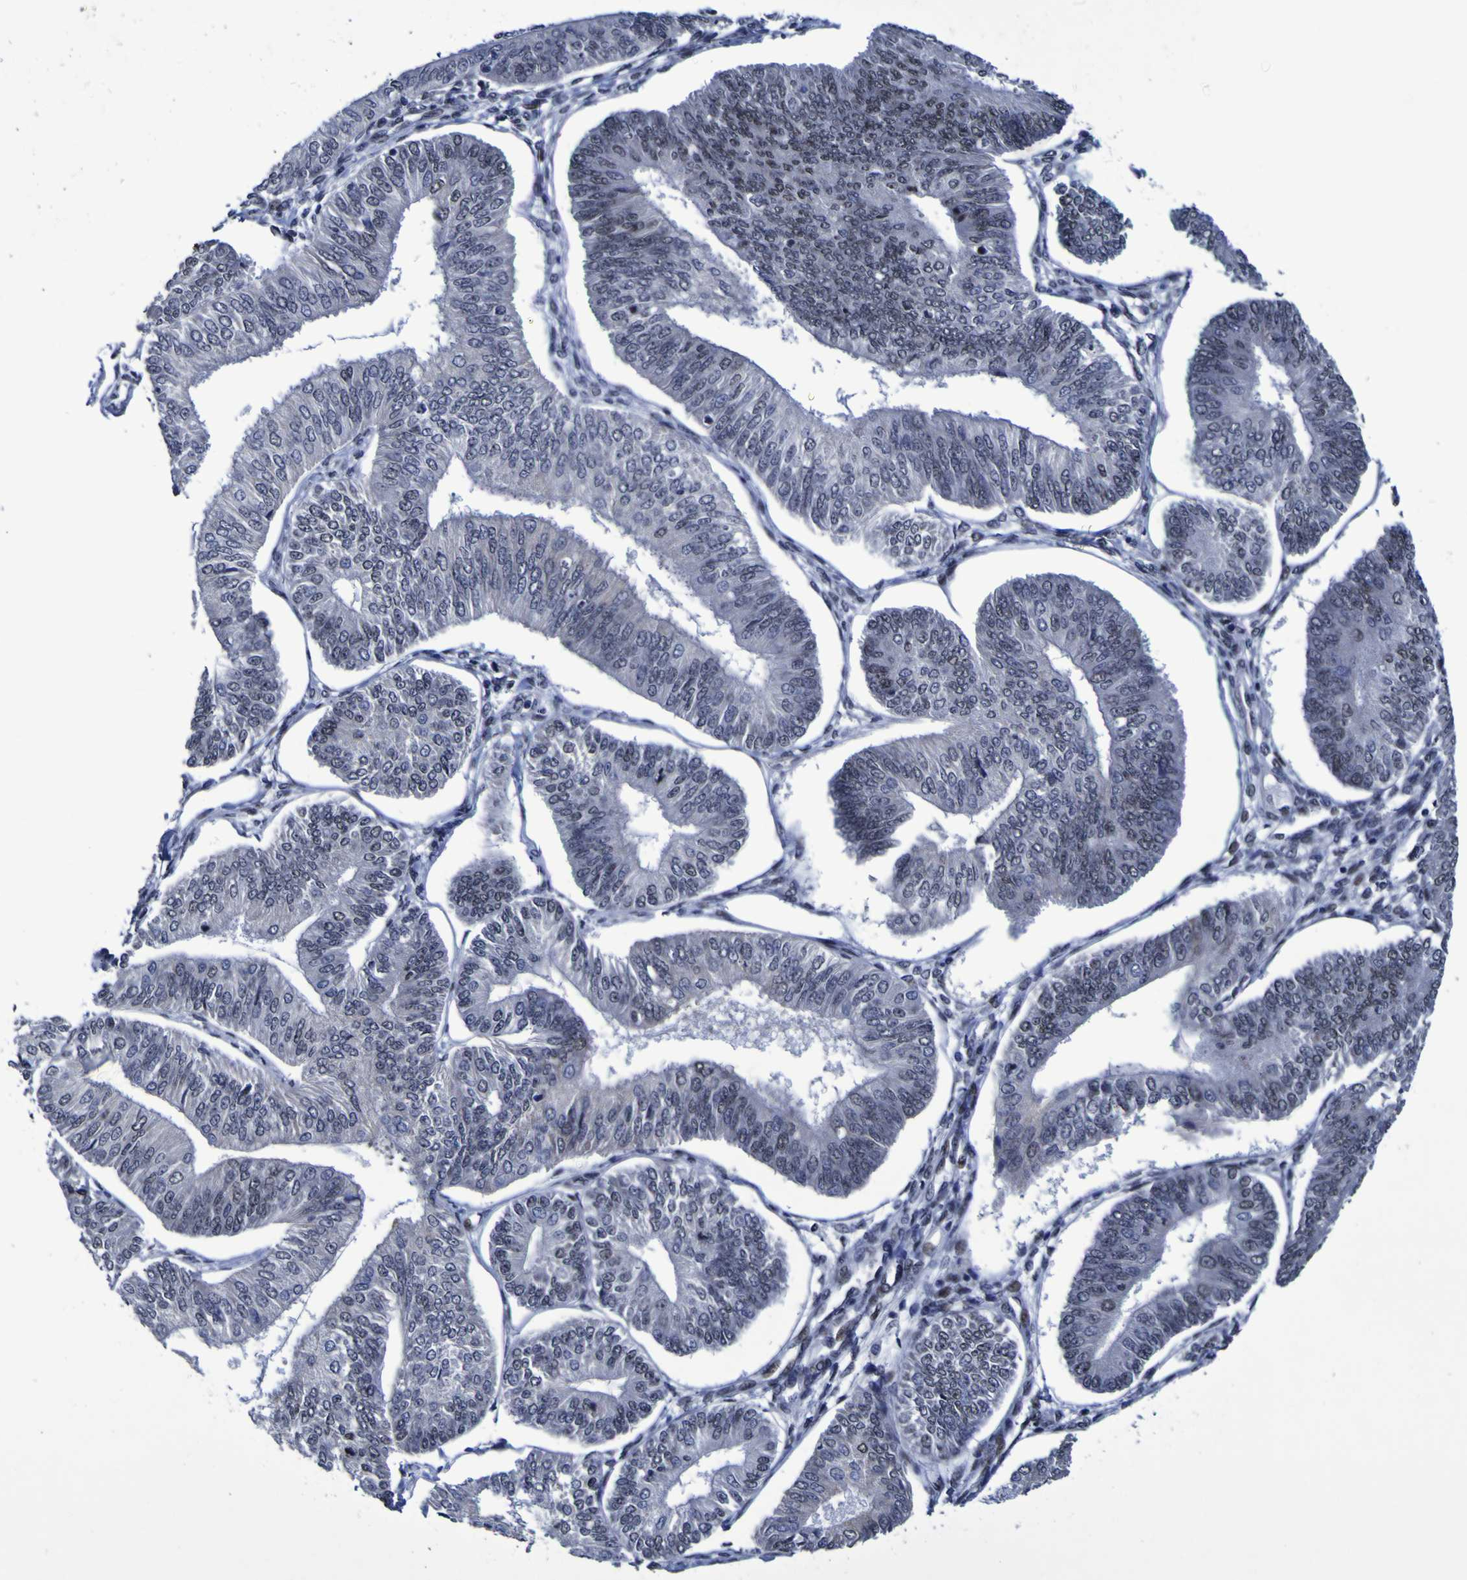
{"staining": {"intensity": "negative", "quantity": "none", "location": "none"}, "tissue": "endometrial cancer", "cell_type": "Tumor cells", "image_type": "cancer", "snomed": [{"axis": "morphology", "description": "Adenocarcinoma, NOS"}, {"axis": "topography", "description": "Endometrium"}], "caption": "High magnification brightfield microscopy of adenocarcinoma (endometrial) stained with DAB (brown) and counterstained with hematoxylin (blue): tumor cells show no significant expression. (DAB (3,3'-diaminobenzidine) immunohistochemistry, high magnification).", "gene": "MBD3", "patient": {"sex": "female", "age": 58}}